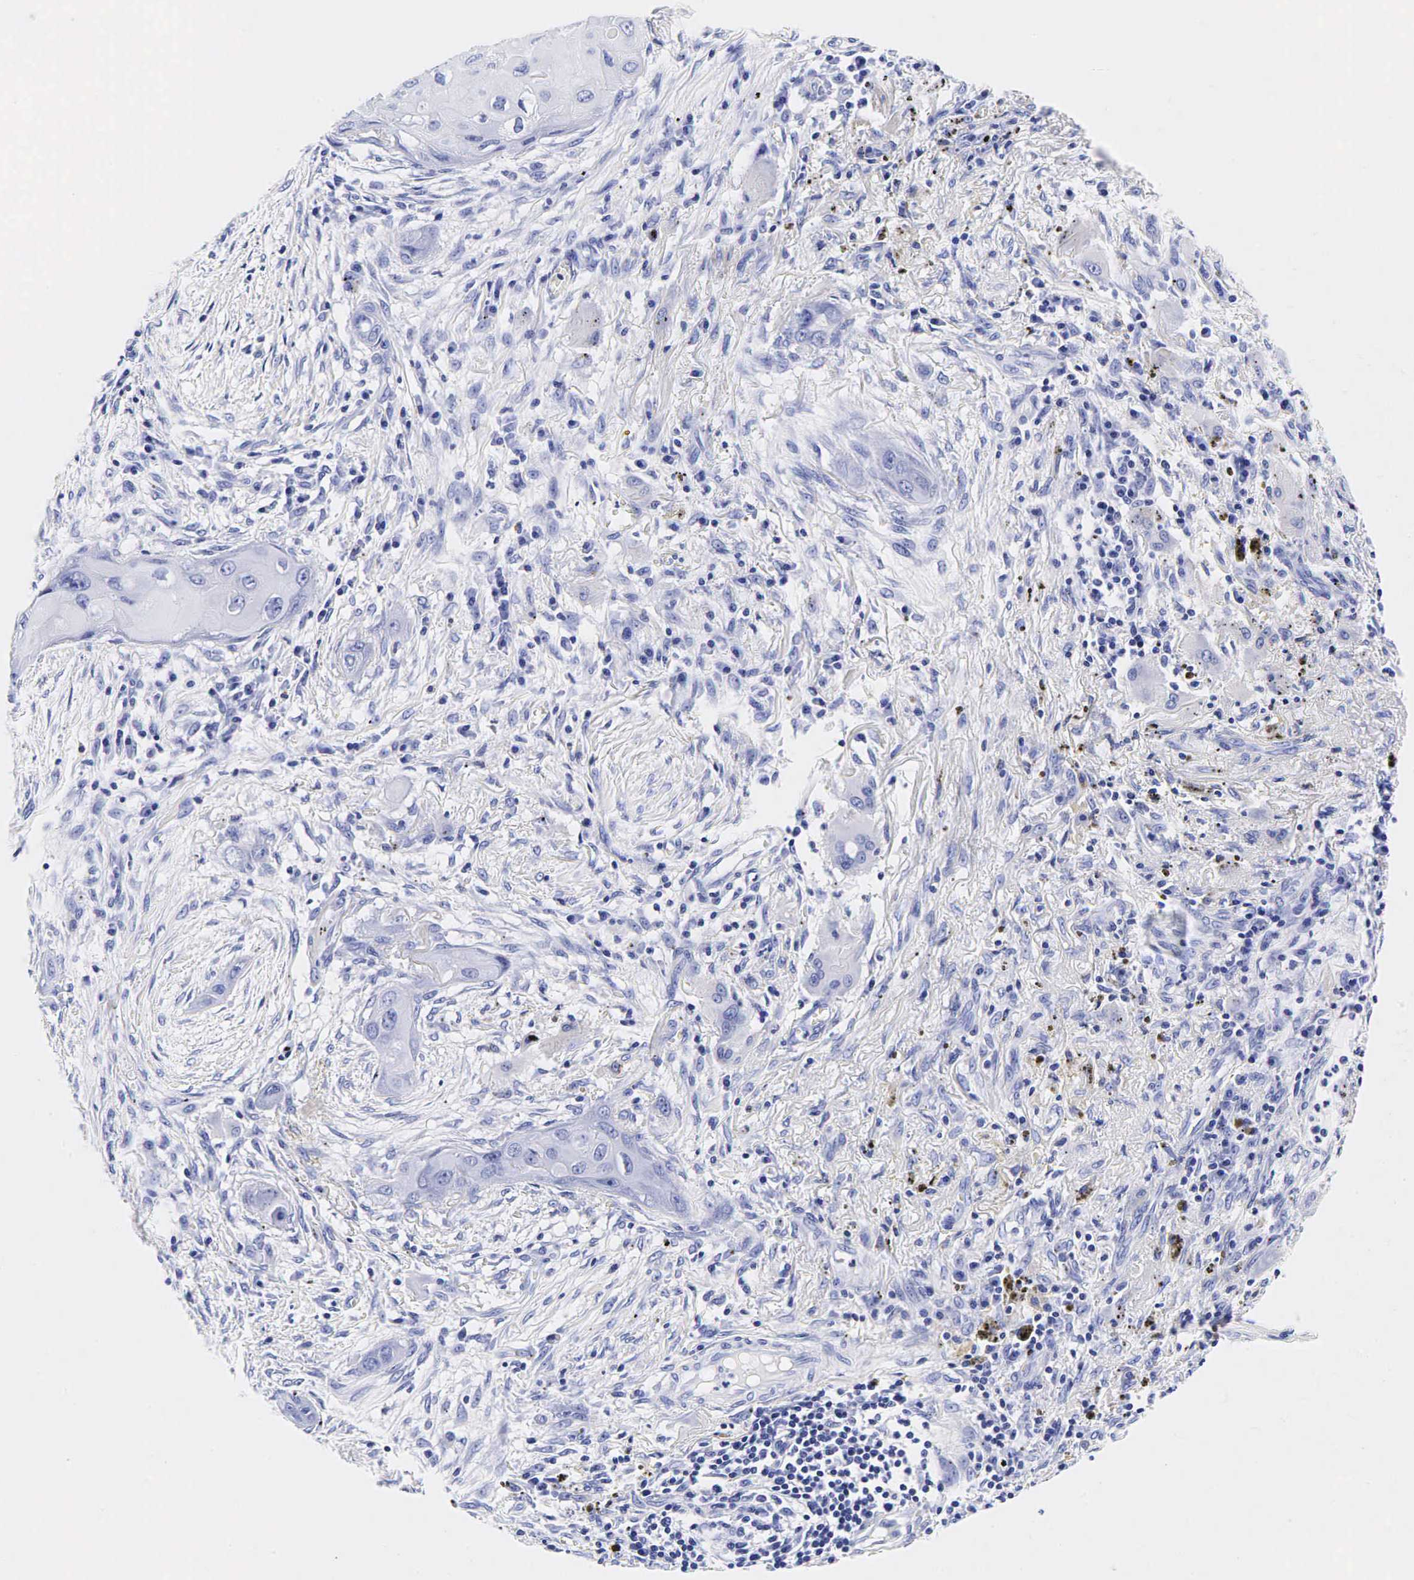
{"staining": {"intensity": "negative", "quantity": "none", "location": "none"}, "tissue": "lung cancer", "cell_type": "Tumor cells", "image_type": "cancer", "snomed": [{"axis": "morphology", "description": "Squamous cell carcinoma, NOS"}, {"axis": "topography", "description": "Lung"}], "caption": "Immunohistochemistry image of squamous cell carcinoma (lung) stained for a protein (brown), which reveals no staining in tumor cells.", "gene": "GAST", "patient": {"sex": "male", "age": 71}}